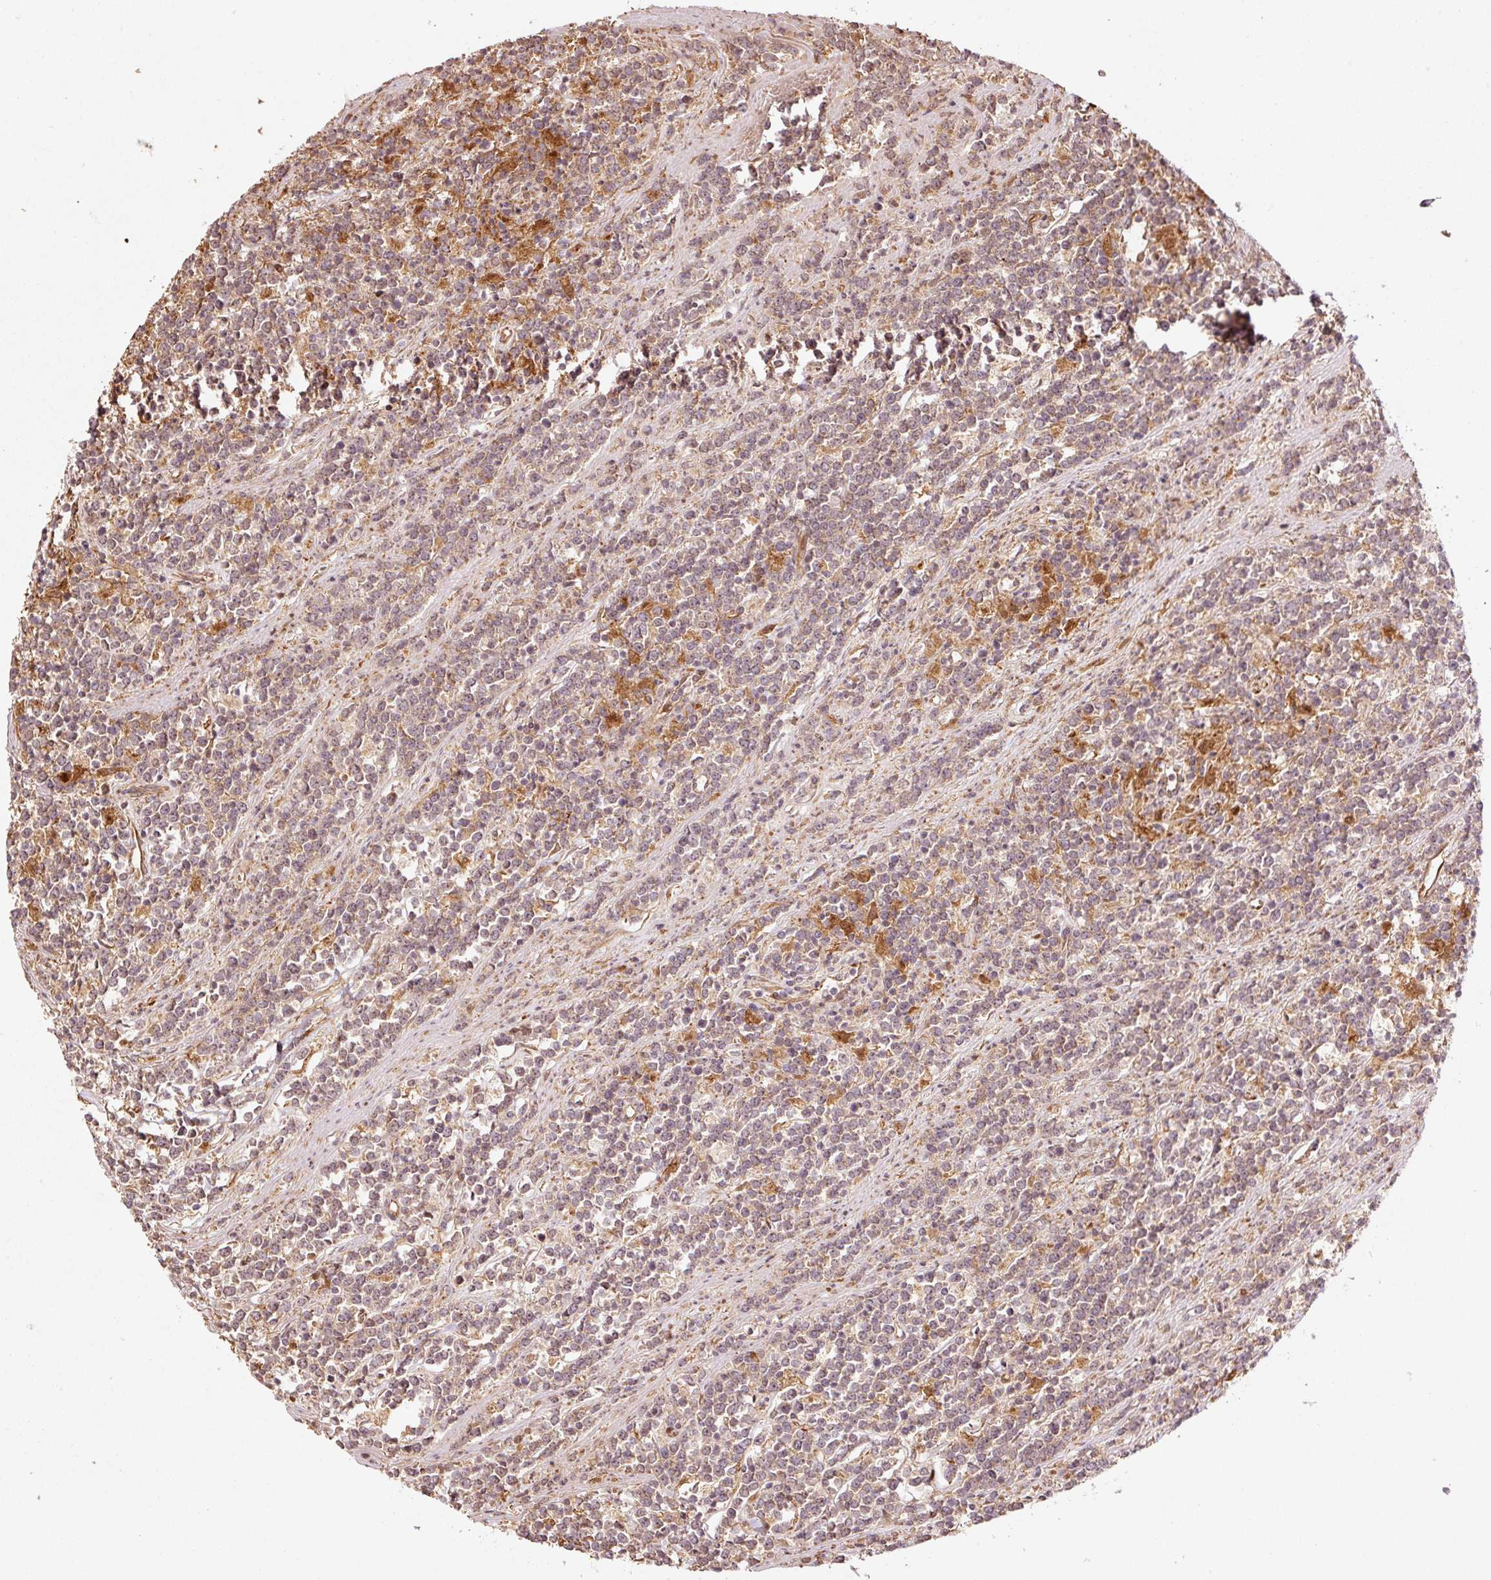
{"staining": {"intensity": "negative", "quantity": "none", "location": "none"}, "tissue": "lymphoma", "cell_type": "Tumor cells", "image_type": "cancer", "snomed": [{"axis": "morphology", "description": "Malignant lymphoma, non-Hodgkin's type, High grade"}, {"axis": "topography", "description": "Small intestine"}, {"axis": "topography", "description": "Colon"}], "caption": "Tumor cells are negative for brown protein staining in malignant lymphoma, non-Hodgkin's type (high-grade).", "gene": "OXER1", "patient": {"sex": "male", "age": 8}}